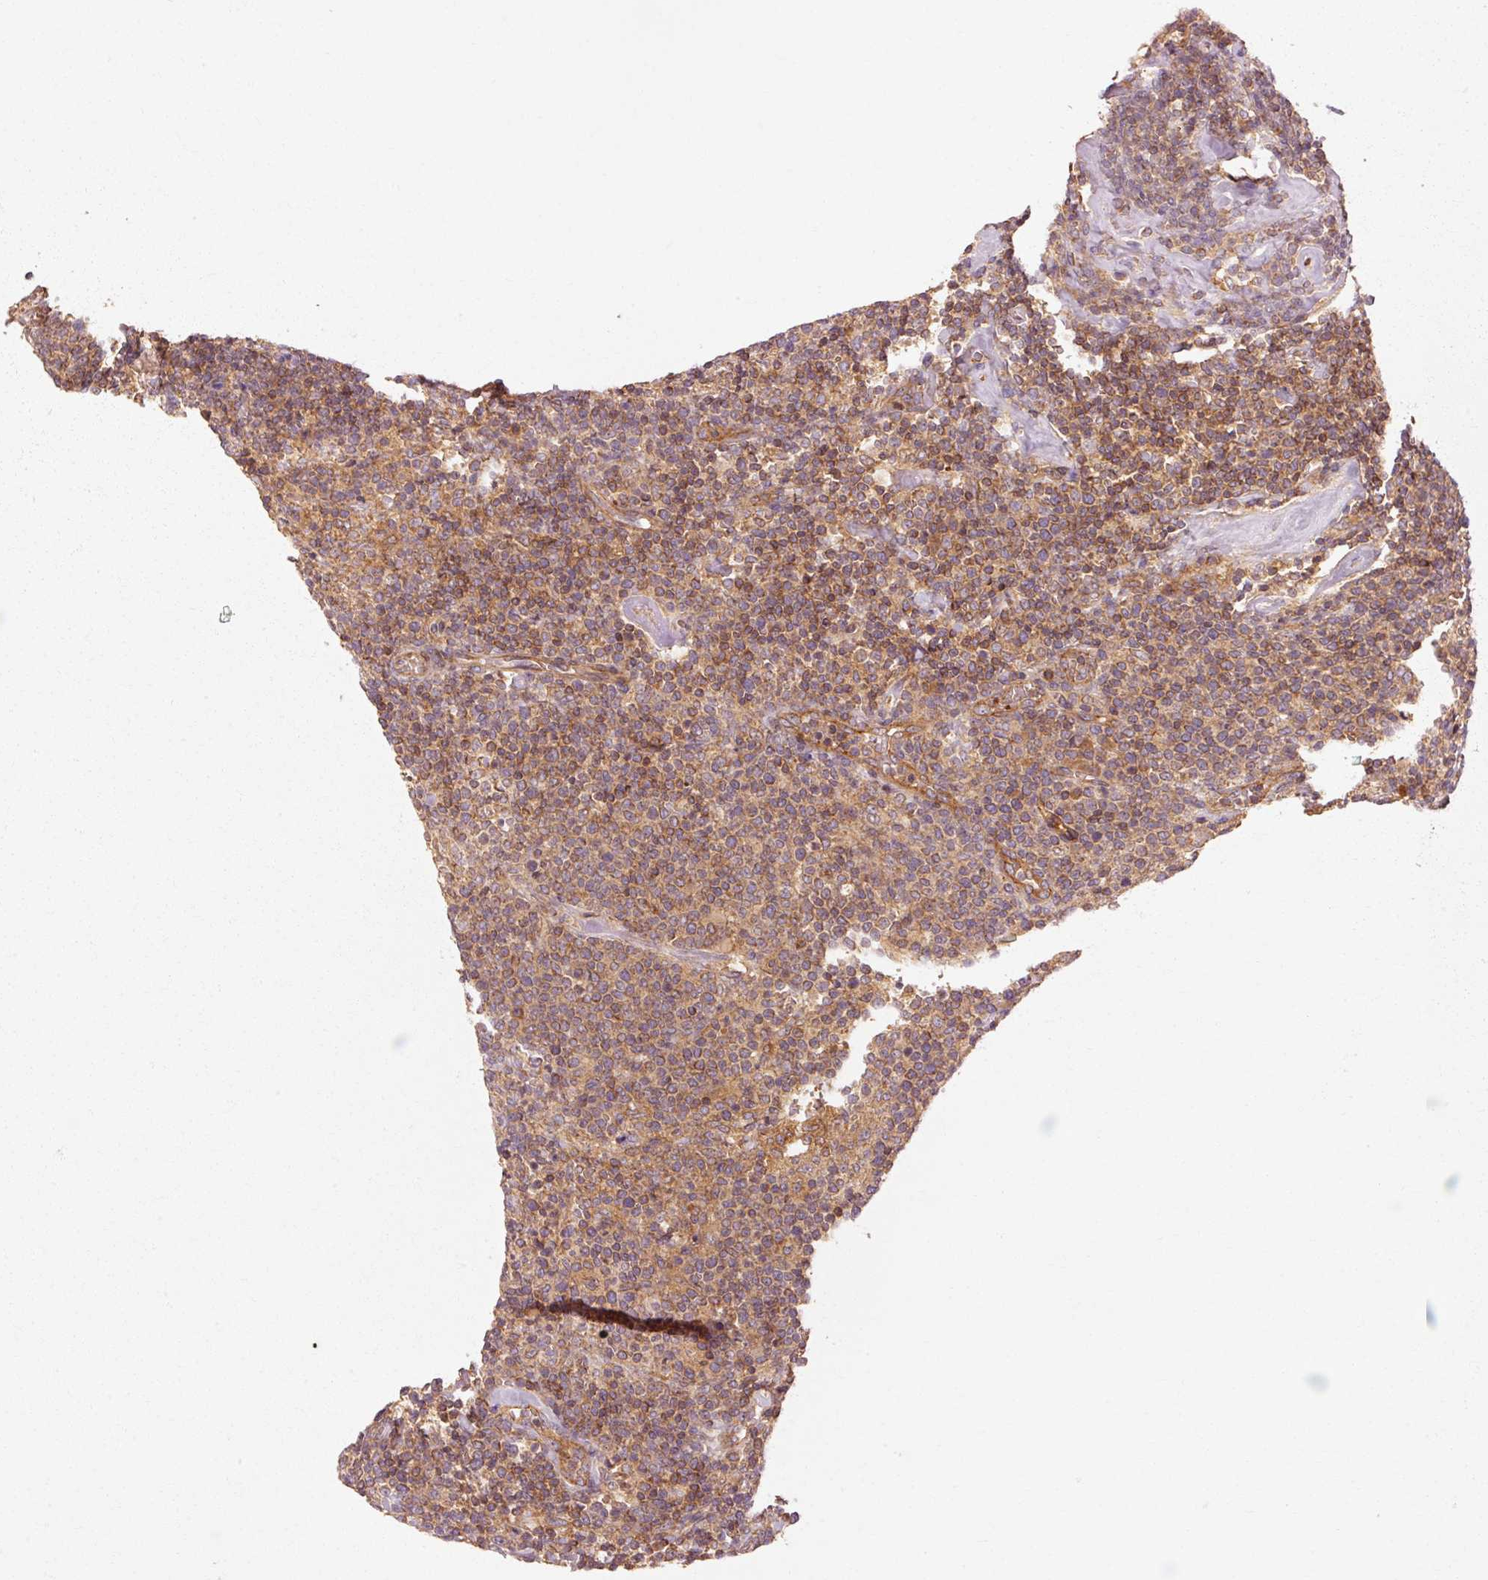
{"staining": {"intensity": "moderate", "quantity": ">75%", "location": "cytoplasmic/membranous"}, "tissue": "lymphoma", "cell_type": "Tumor cells", "image_type": "cancer", "snomed": [{"axis": "morphology", "description": "Malignant lymphoma, non-Hodgkin's type, High grade"}, {"axis": "topography", "description": "Lymph node"}], "caption": "Protein positivity by immunohistochemistry demonstrates moderate cytoplasmic/membranous positivity in about >75% of tumor cells in high-grade malignant lymphoma, non-Hodgkin's type. The protein of interest is shown in brown color, while the nuclei are stained blue.", "gene": "CTNNA1", "patient": {"sex": "male", "age": 61}}